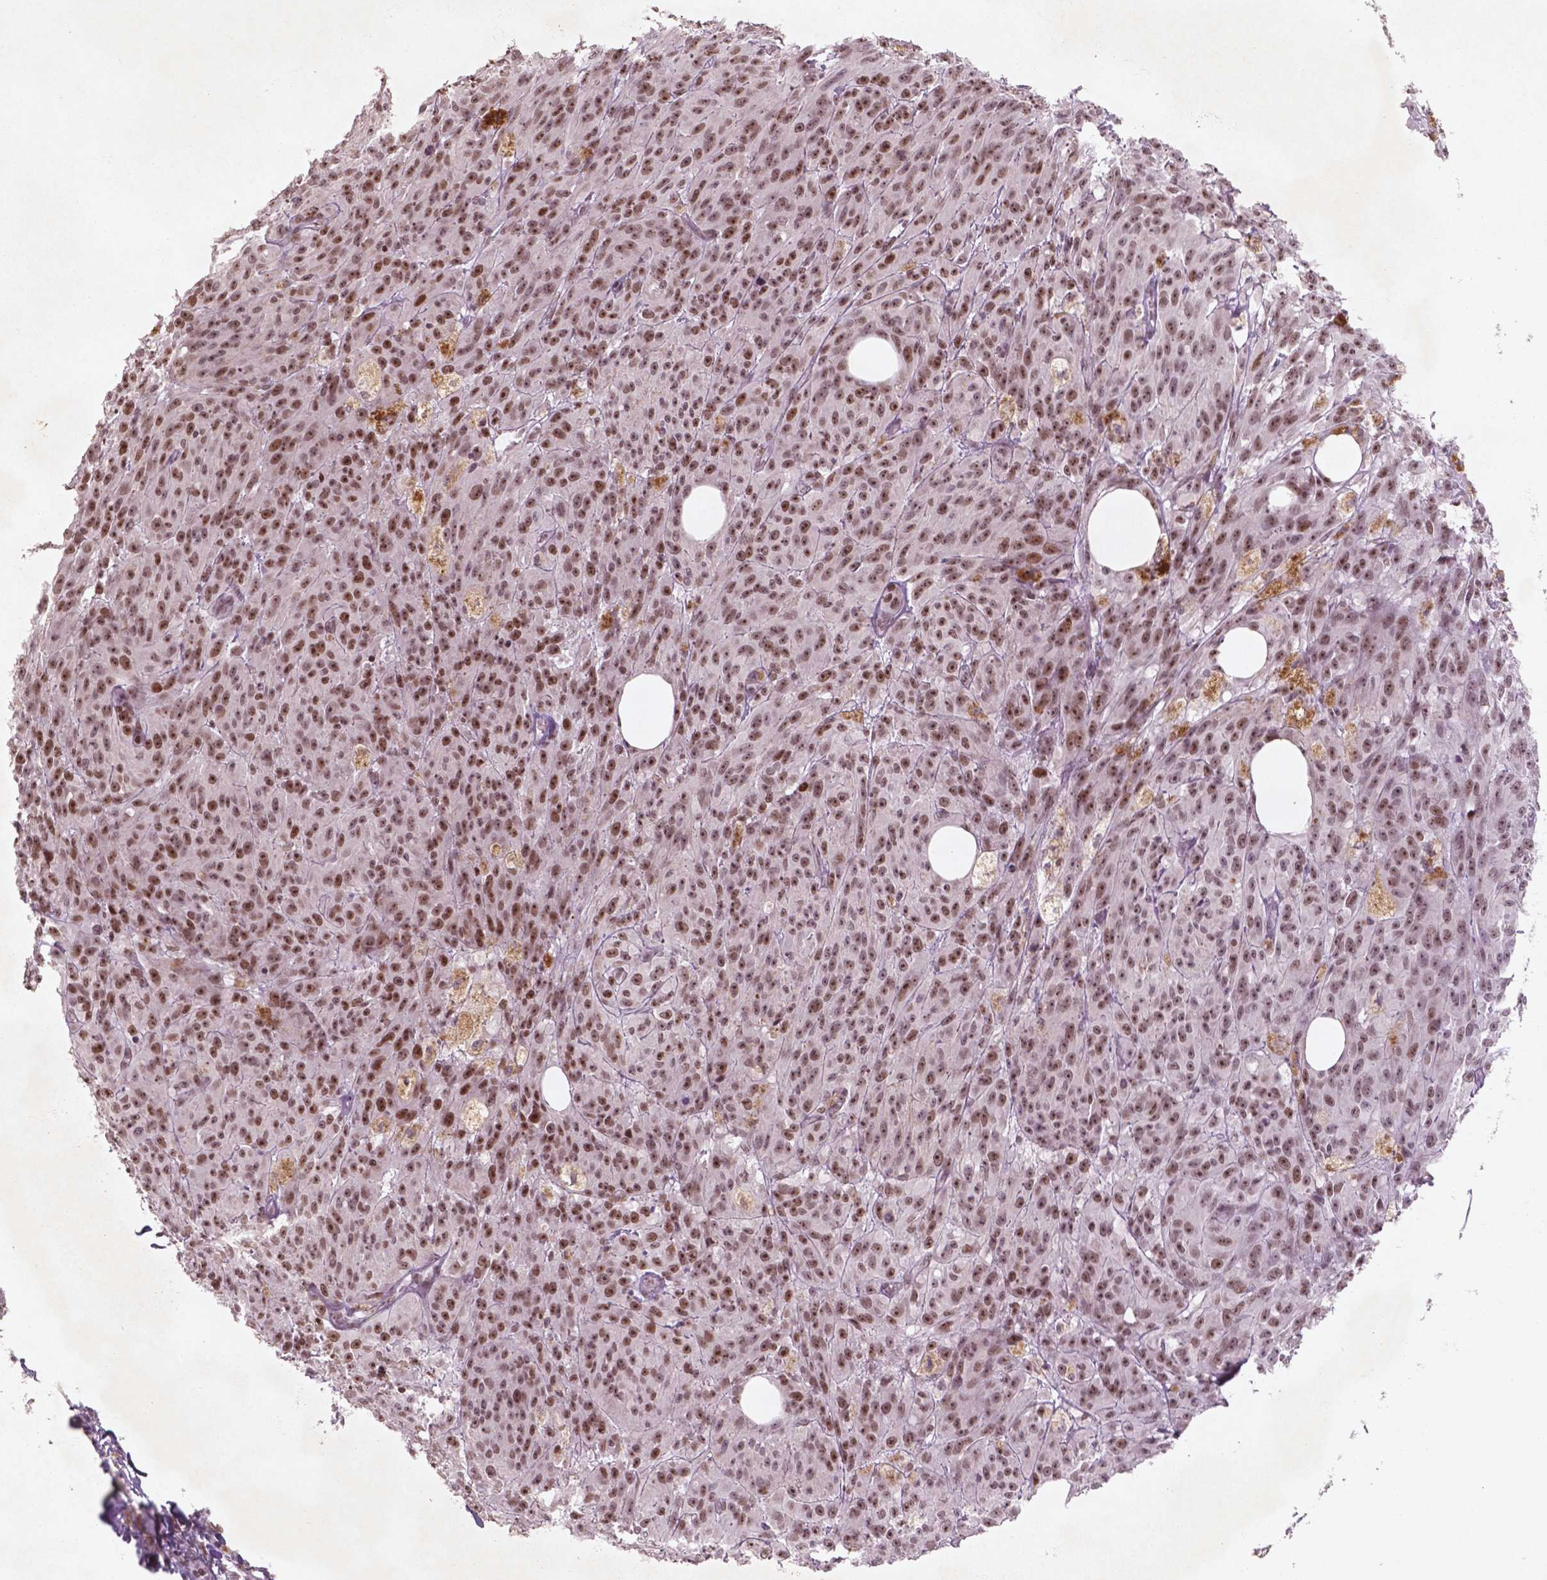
{"staining": {"intensity": "strong", "quantity": ">75%", "location": "nuclear"}, "tissue": "melanoma", "cell_type": "Tumor cells", "image_type": "cancer", "snomed": [{"axis": "morphology", "description": "Malignant melanoma, NOS"}, {"axis": "topography", "description": "Skin"}], "caption": "Tumor cells display strong nuclear staining in about >75% of cells in malignant melanoma.", "gene": "HMG20B", "patient": {"sex": "female", "age": 34}}